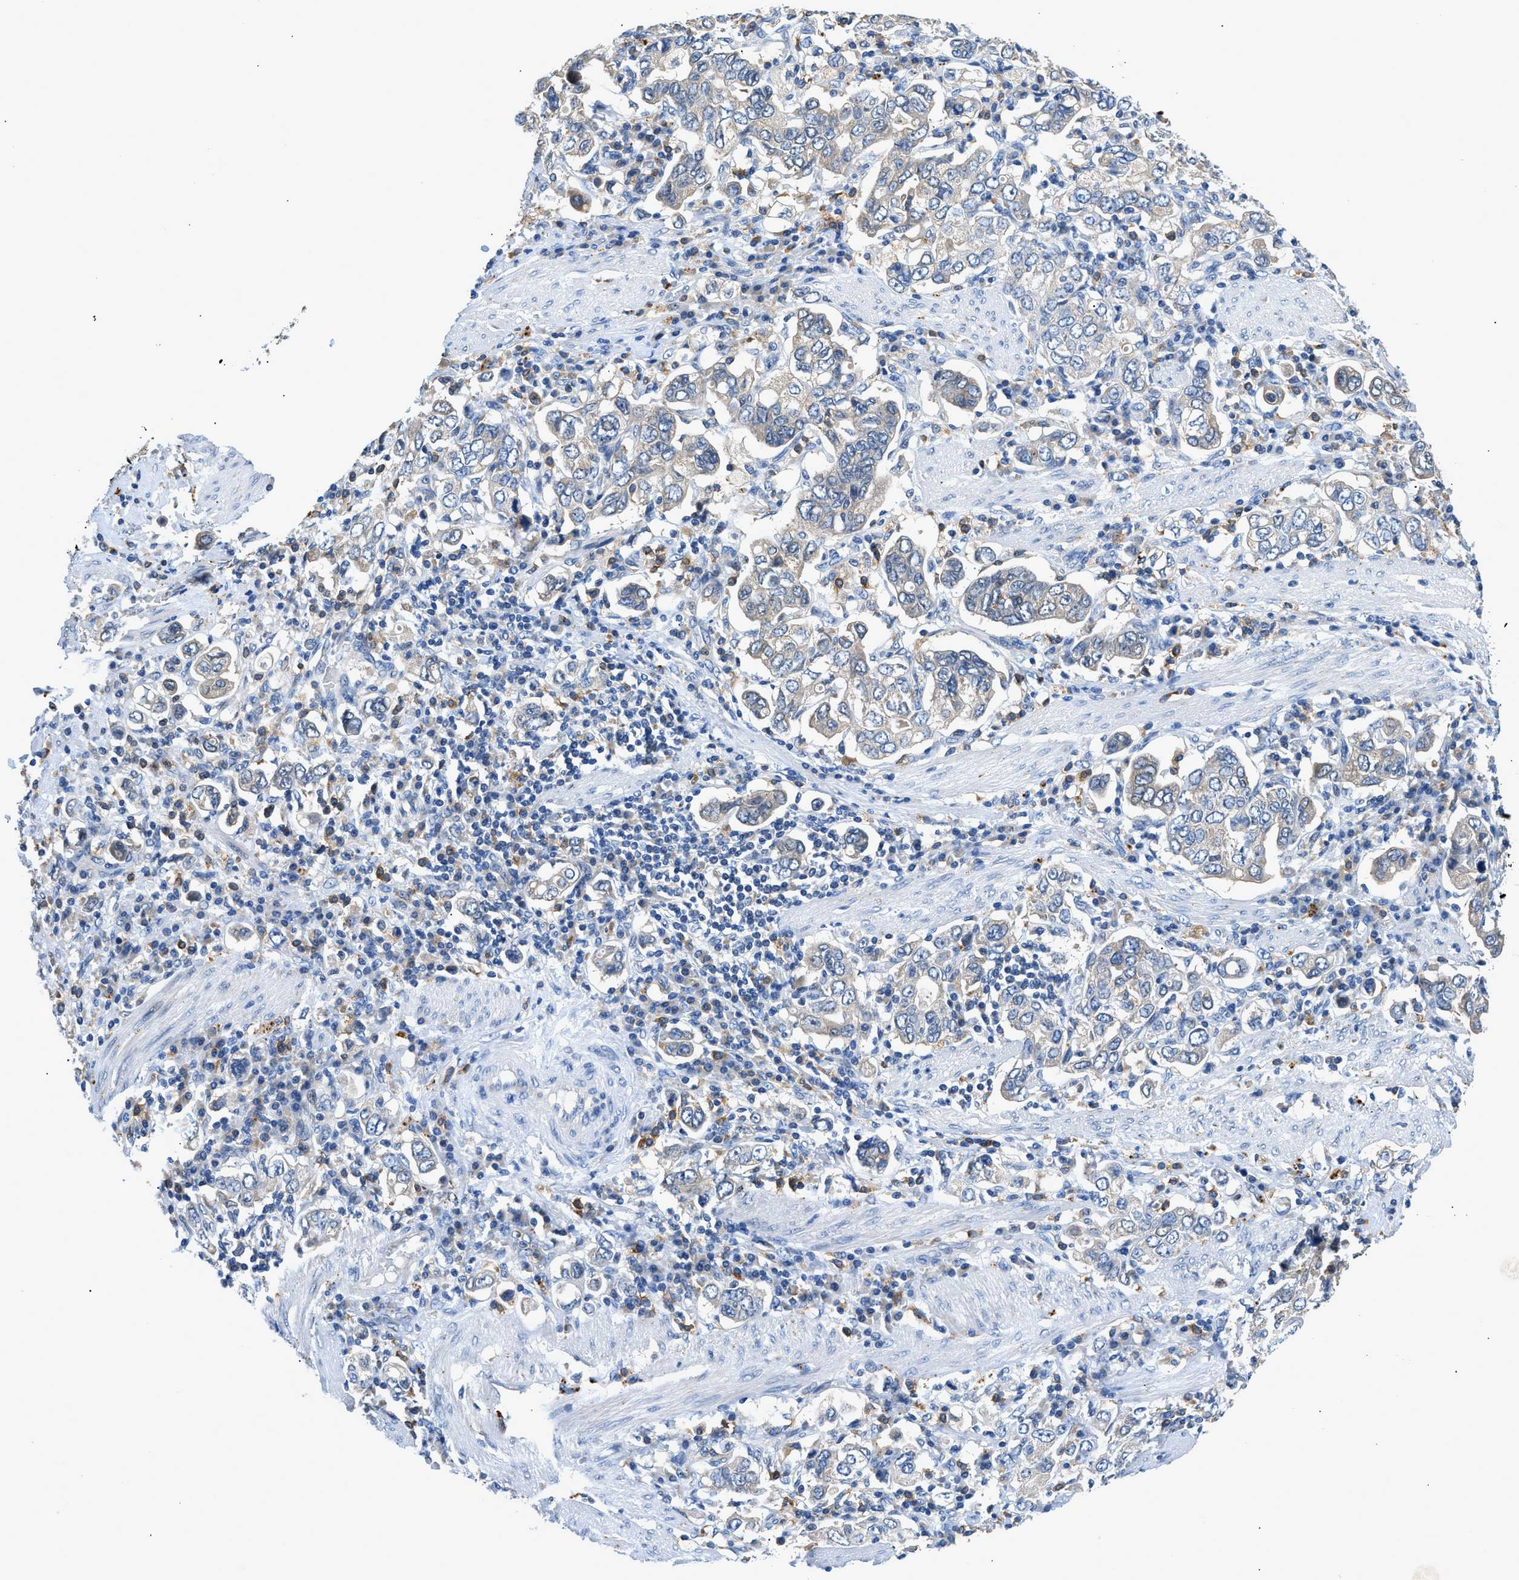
{"staining": {"intensity": "weak", "quantity": "<25%", "location": "cytoplasmic/membranous"}, "tissue": "stomach cancer", "cell_type": "Tumor cells", "image_type": "cancer", "snomed": [{"axis": "morphology", "description": "Adenocarcinoma, NOS"}, {"axis": "topography", "description": "Stomach, upper"}], "caption": "The histopathology image exhibits no staining of tumor cells in adenocarcinoma (stomach).", "gene": "ADGRE3", "patient": {"sex": "male", "age": 62}}